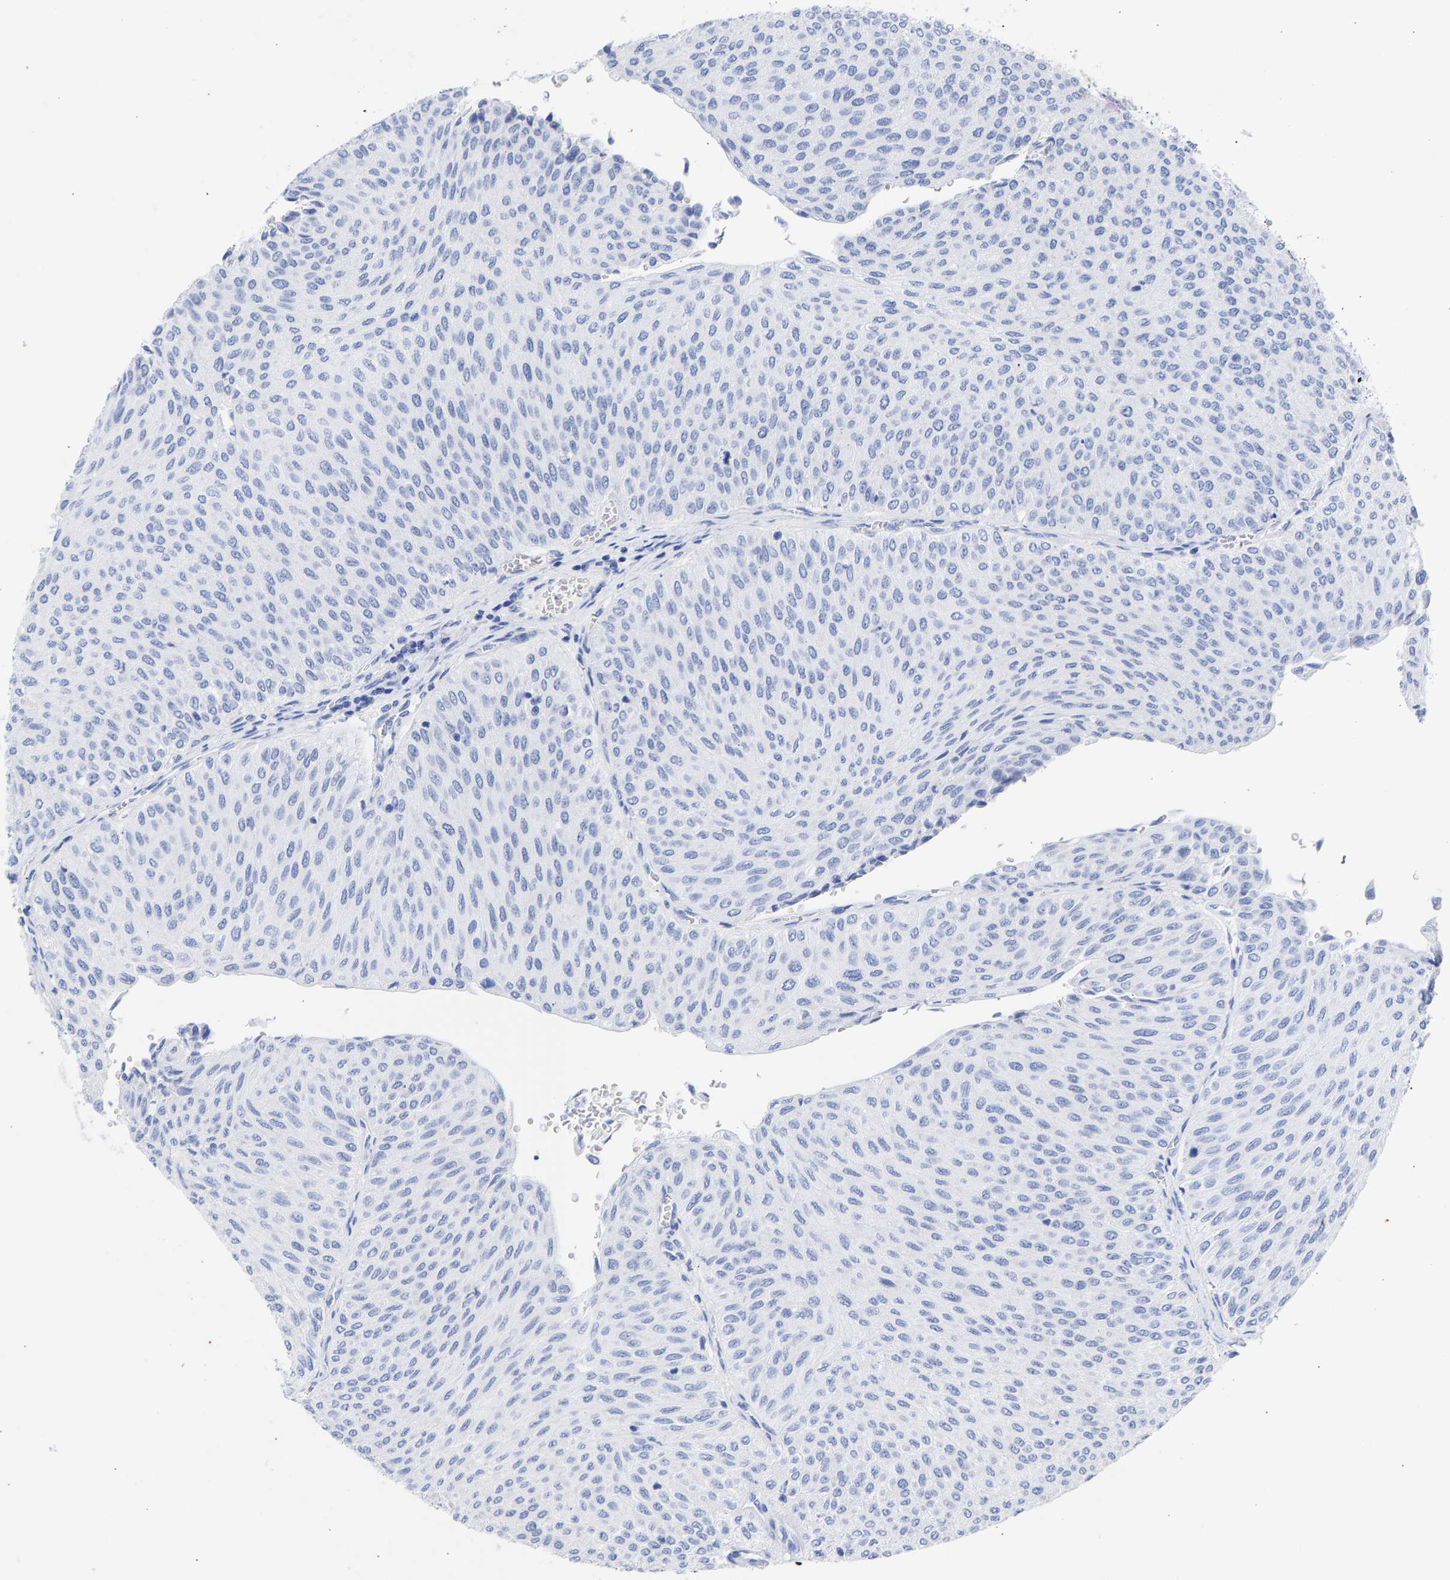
{"staining": {"intensity": "negative", "quantity": "none", "location": "none"}, "tissue": "urothelial cancer", "cell_type": "Tumor cells", "image_type": "cancer", "snomed": [{"axis": "morphology", "description": "Urothelial carcinoma, Low grade"}, {"axis": "topography", "description": "Urinary bladder"}], "caption": "Immunohistochemistry (IHC) of urothelial cancer displays no expression in tumor cells.", "gene": "KRT1", "patient": {"sex": "male", "age": 78}}